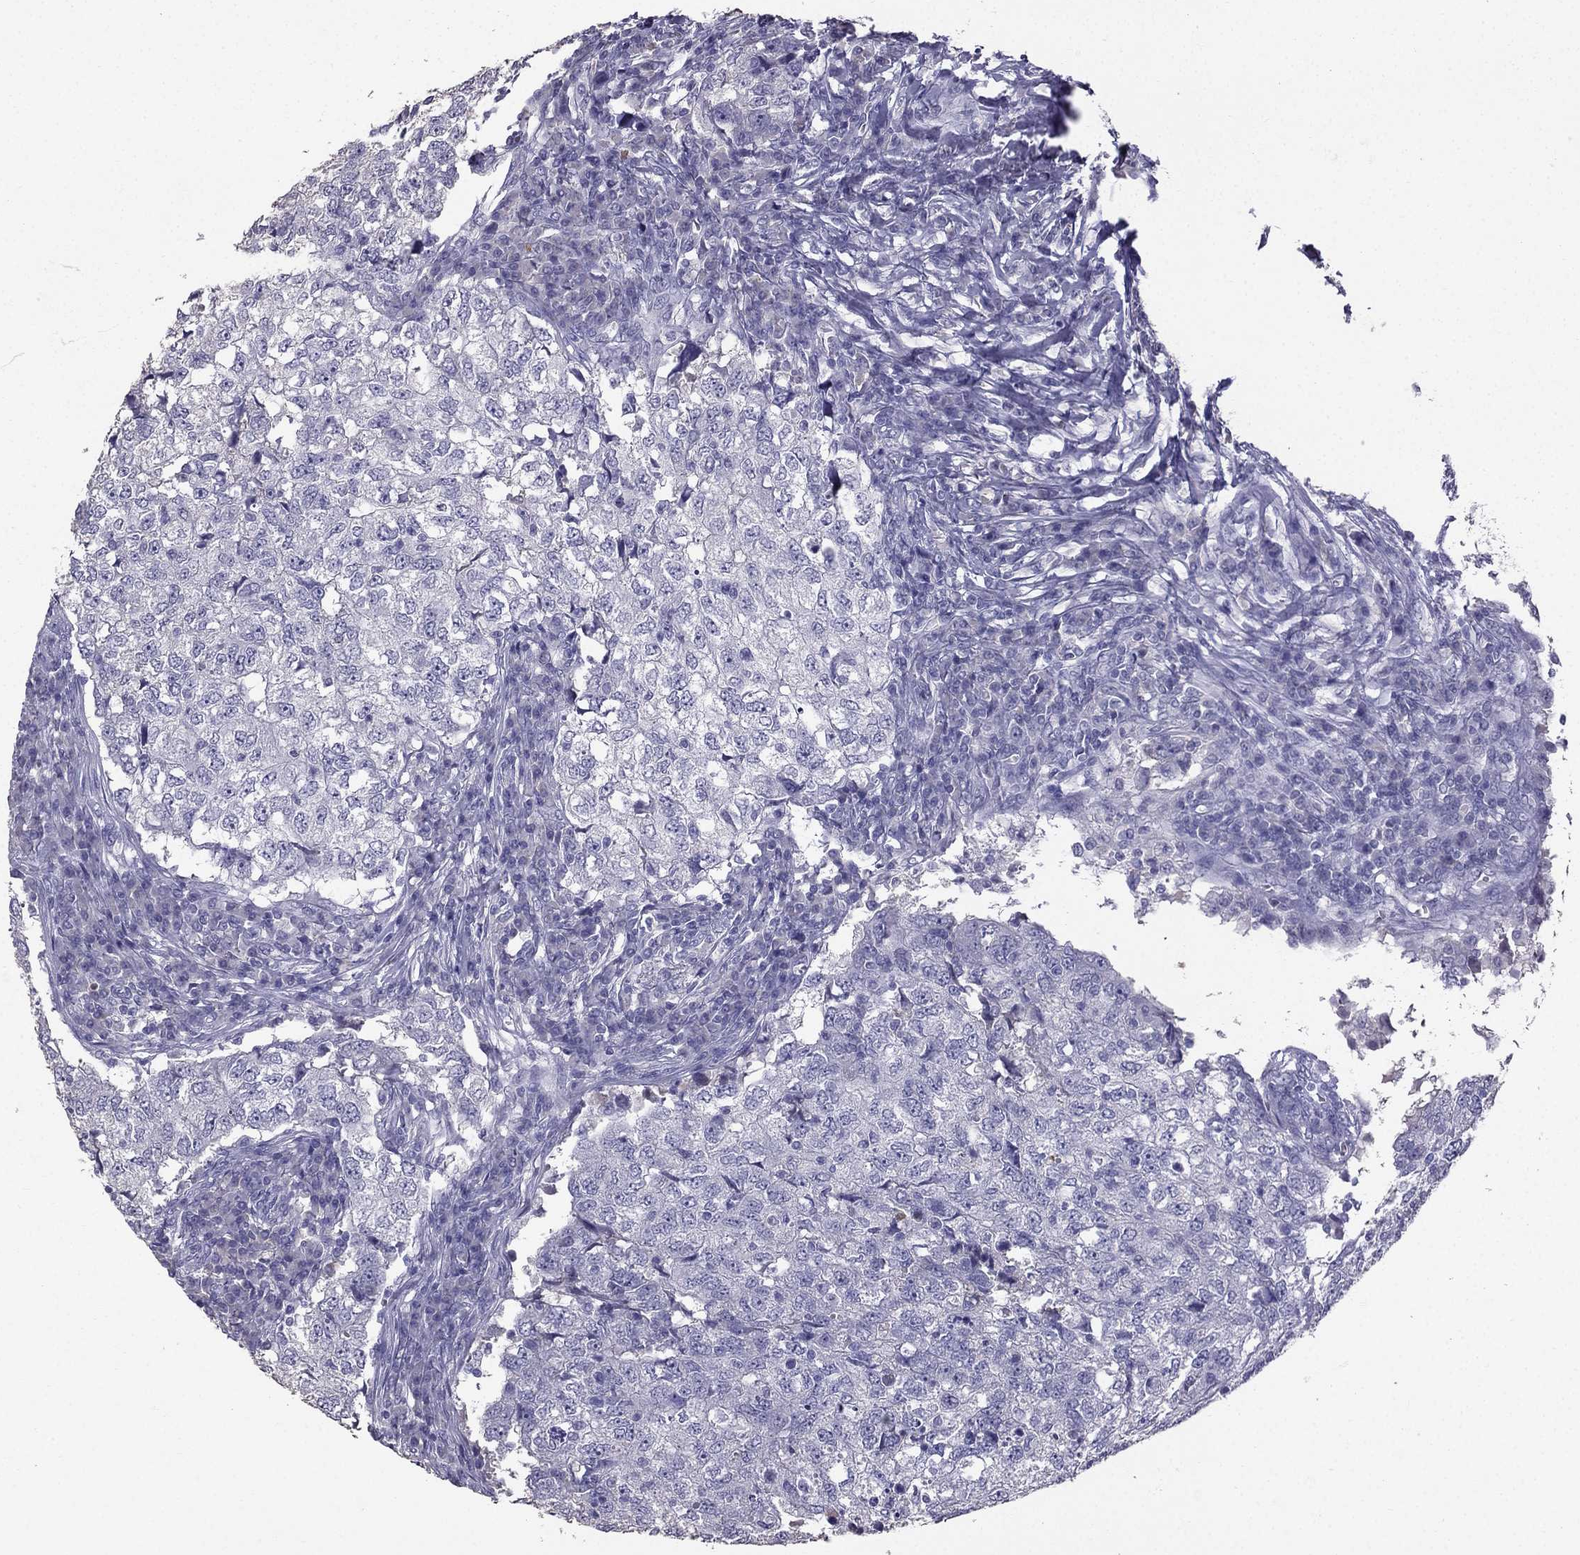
{"staining": {"intensity": "negative", "quantity": "none", "location": "none"}, "tissue": "breast cancer", "cell_type": "Tumor cells", "image_type": "cancer", "snomed": [{"axis": "morphology", "description": "Duct carcinoma"}, {"axis": "topography", "description": "Breast"}], "caption": "This histopathology image is of breast cancer (invasive ductal carcinoma) stained with immunohistochemistry to label a protein in brown with the nuclei are counter-stained blue. There is no positivity in tumor cells.", "gene": "SCG5", "patient": {"sex": "female", "age": 30}}